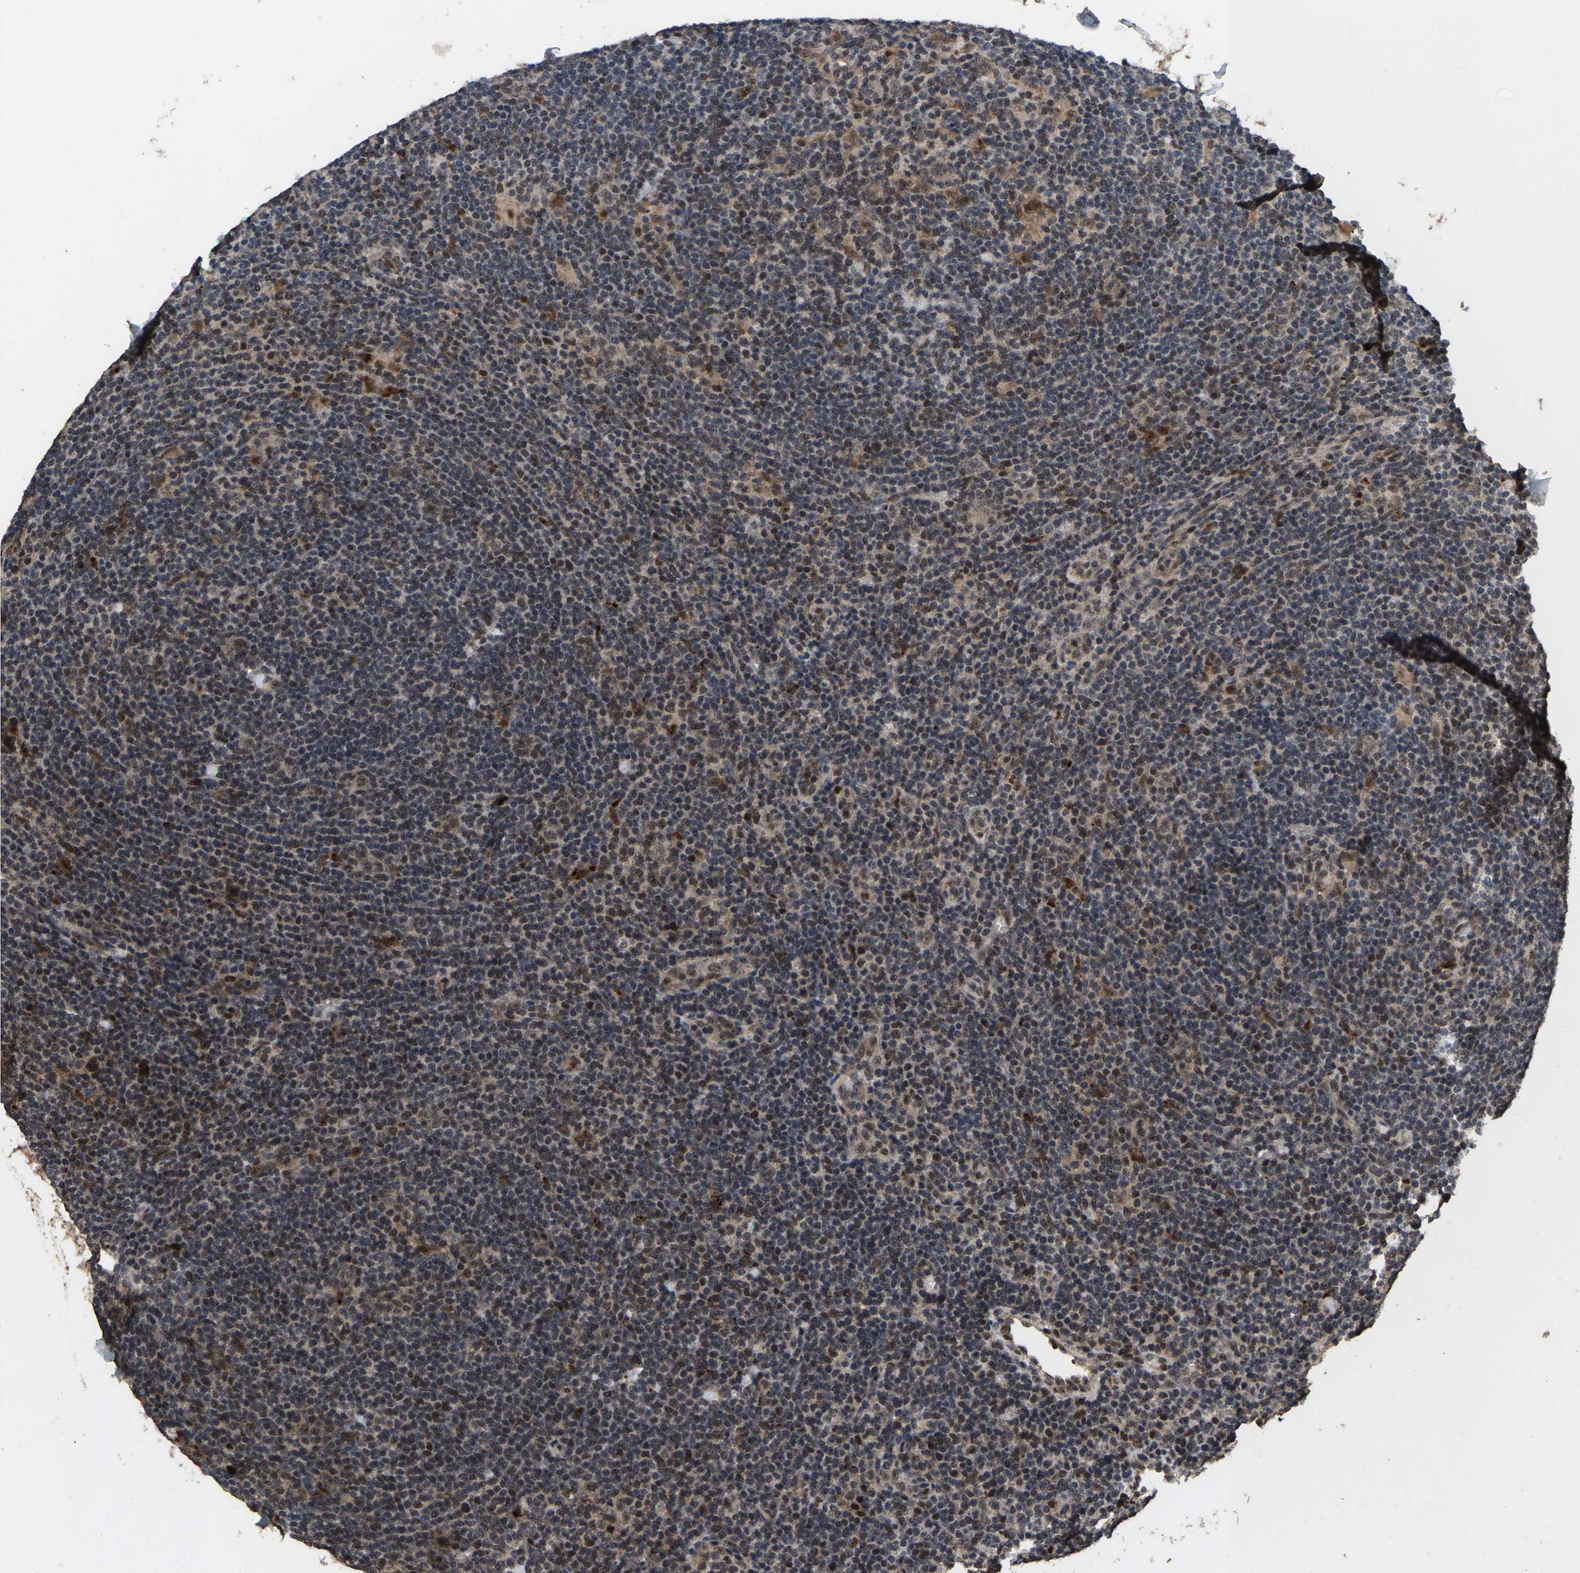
{"staining": {"intensity": "weak", "quantity": ">75%", "location": "cytoplasmic/membranous,nuclear"}, "tissue": "lymphoma", "cell_type": "Tumor cells", "image_type": "cancer", "snomed": [{"axis": "morphology", "description": "Hodgkin's disease, NOS"}, {"axis": "topography", "description": "Lymph node"}], "caption": "IHC of Hodgkin's disease exhibits low levels of weak cytoplasmic/membranous and nuclear expression in about >75% of tumor cells.", "gene": "HAUS6", "patient": {"sex": "female", "age": 57}}